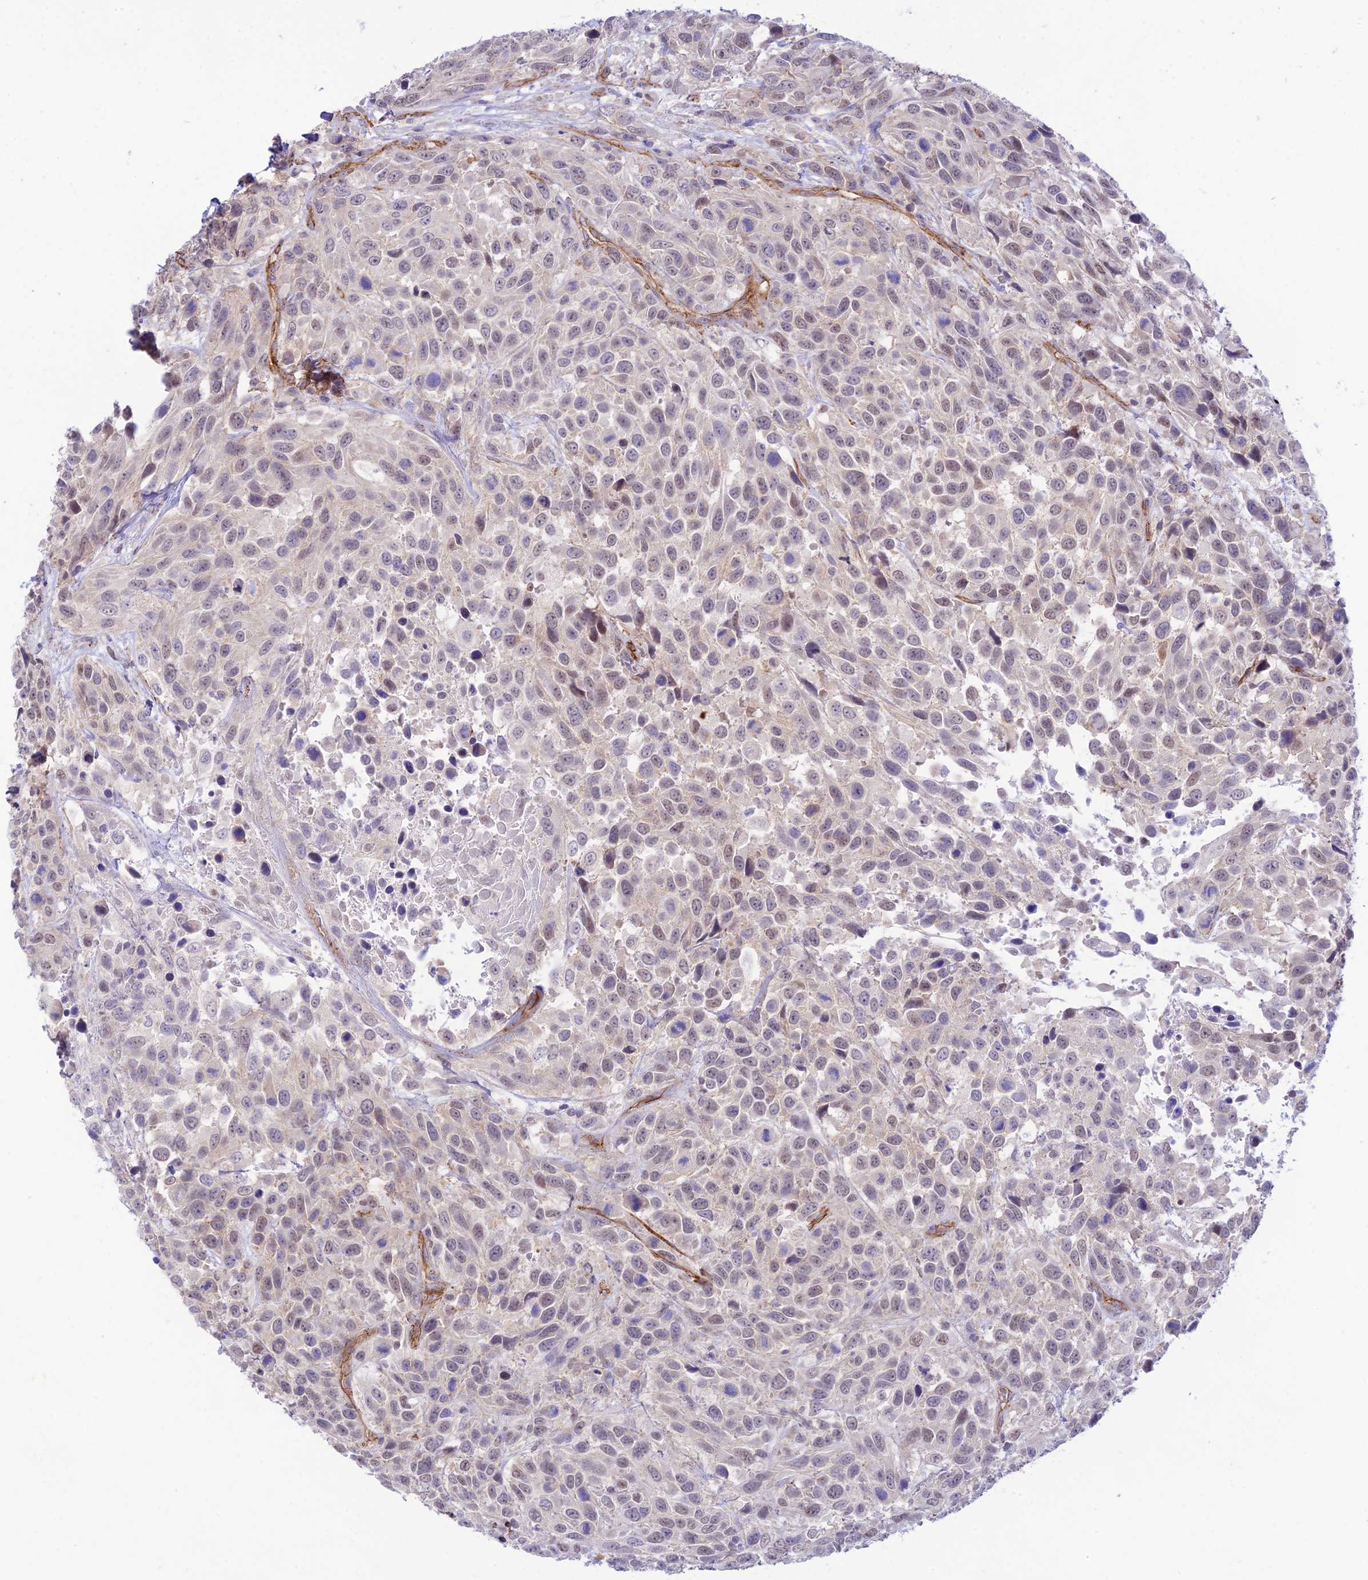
{"staining": {"intensity": "weak", "quantity": "<25%", "location": "nuclear"}, "tissue": "urothelial cancer", "cell_type": "Tumor cells", "image_type": "cancer", "snomed": [{"axis": "morphology", "description": "Urothelial carcinoma, High grade"}, {"axis": "topography", "description": "Urinary bladder"}], "caption": "Immunohistochemistry of human high-grade urothelial carcinoma exhibits no expression in tumor cells.", "gene": "YPEL5", "patient": {"sex": "female", "age": 70}}